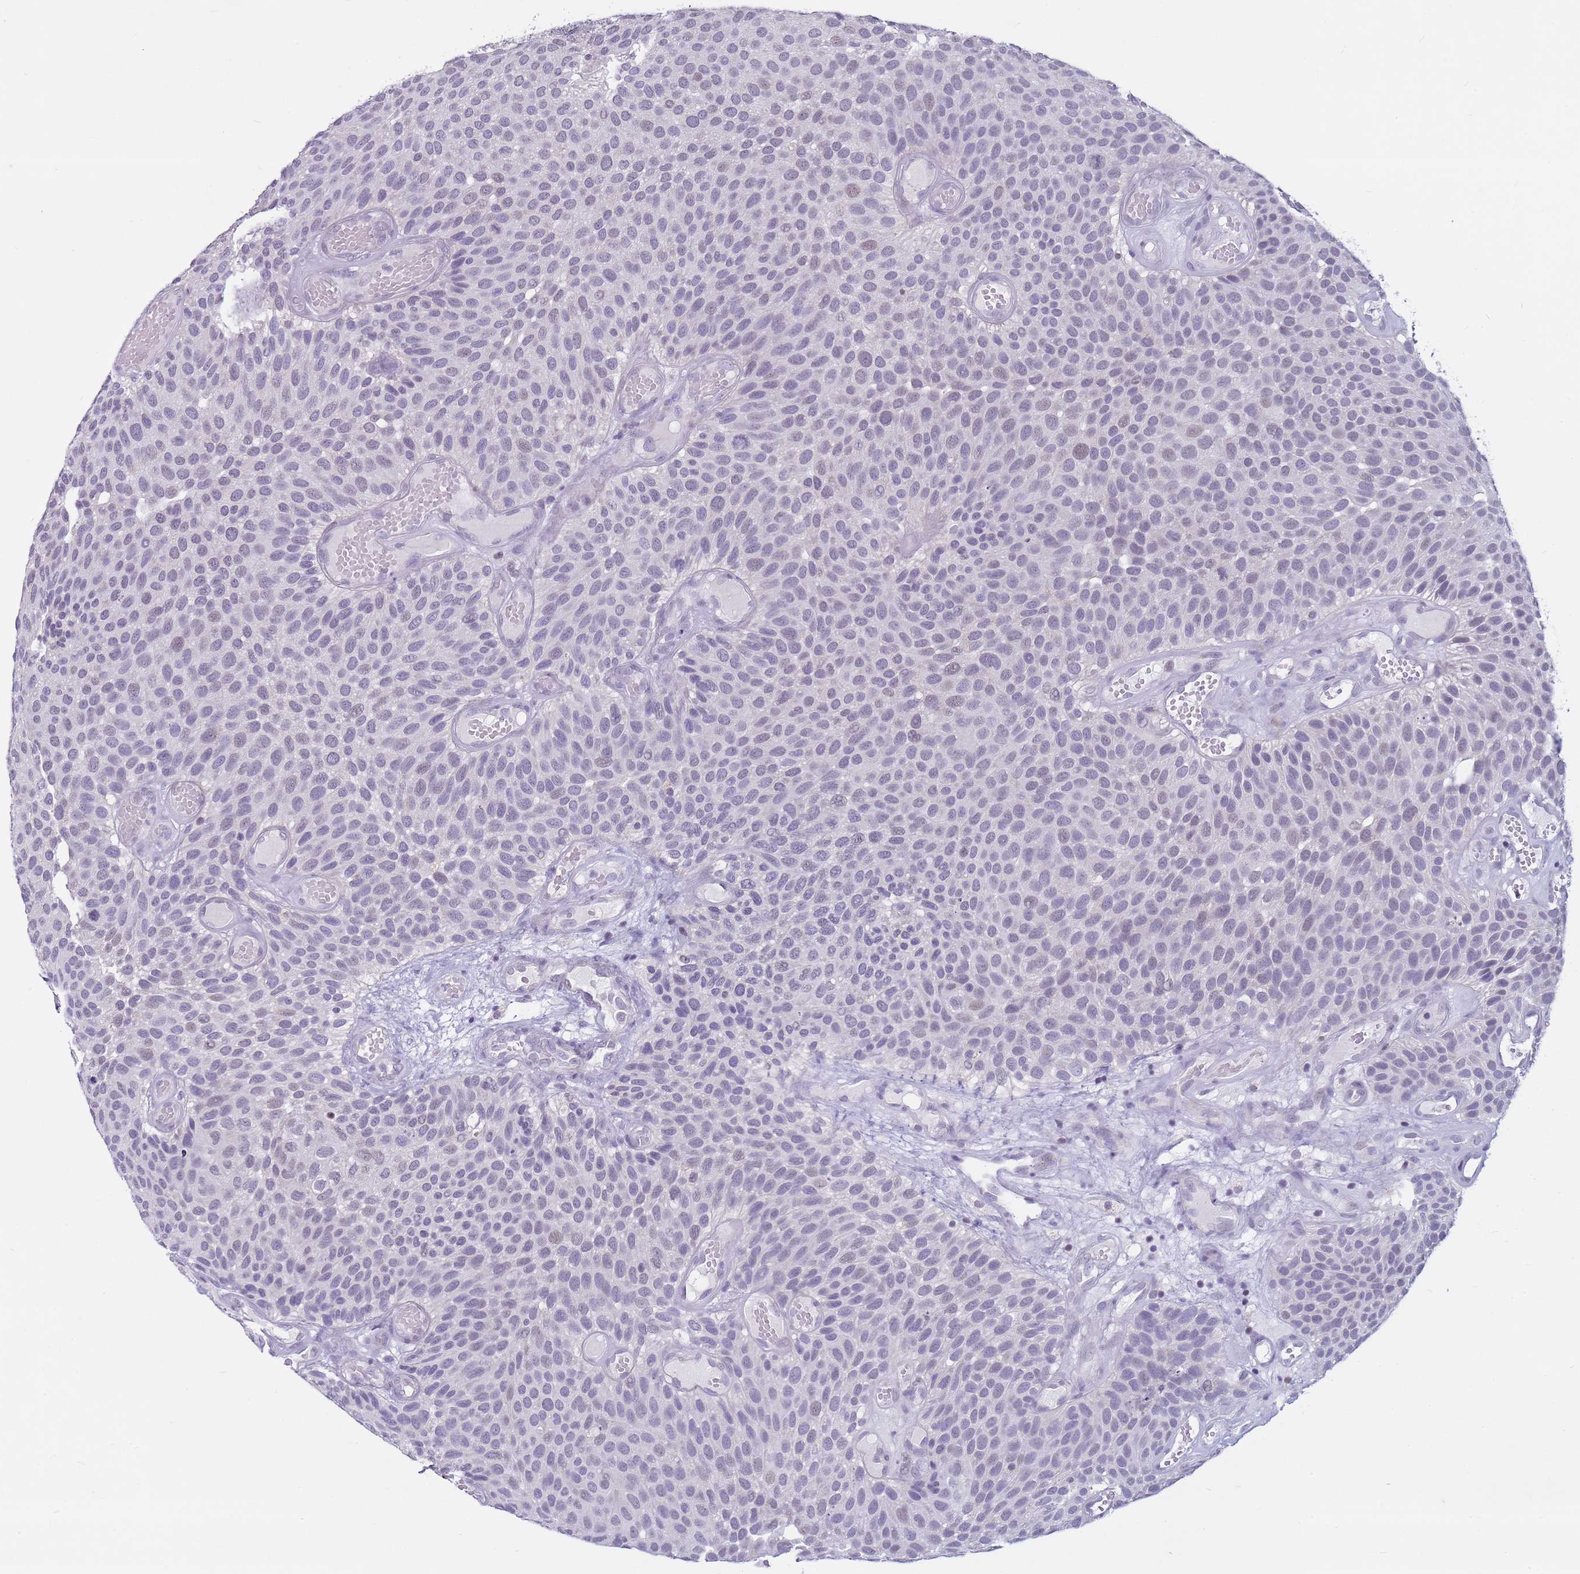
{"staining": {"intensity": "negative", "quantity": "none", "location": "none"}, "tissue": "urothelial cancer", "cell_type": "Tumor cells", "image_type": "cancer", "snomed": [{"axis": "morphology", "description": "Urothelial carcinoma, Low grade"}, {"axis": "topography", "description": "Urinary bladder"}], "caption": "The photomicrograph exhibits no significant staining in tumor cells of urothelial carcinoma (low-grade).", "gene": "CDK2AP2", "patient": {"sex": "male", "age": 89}}